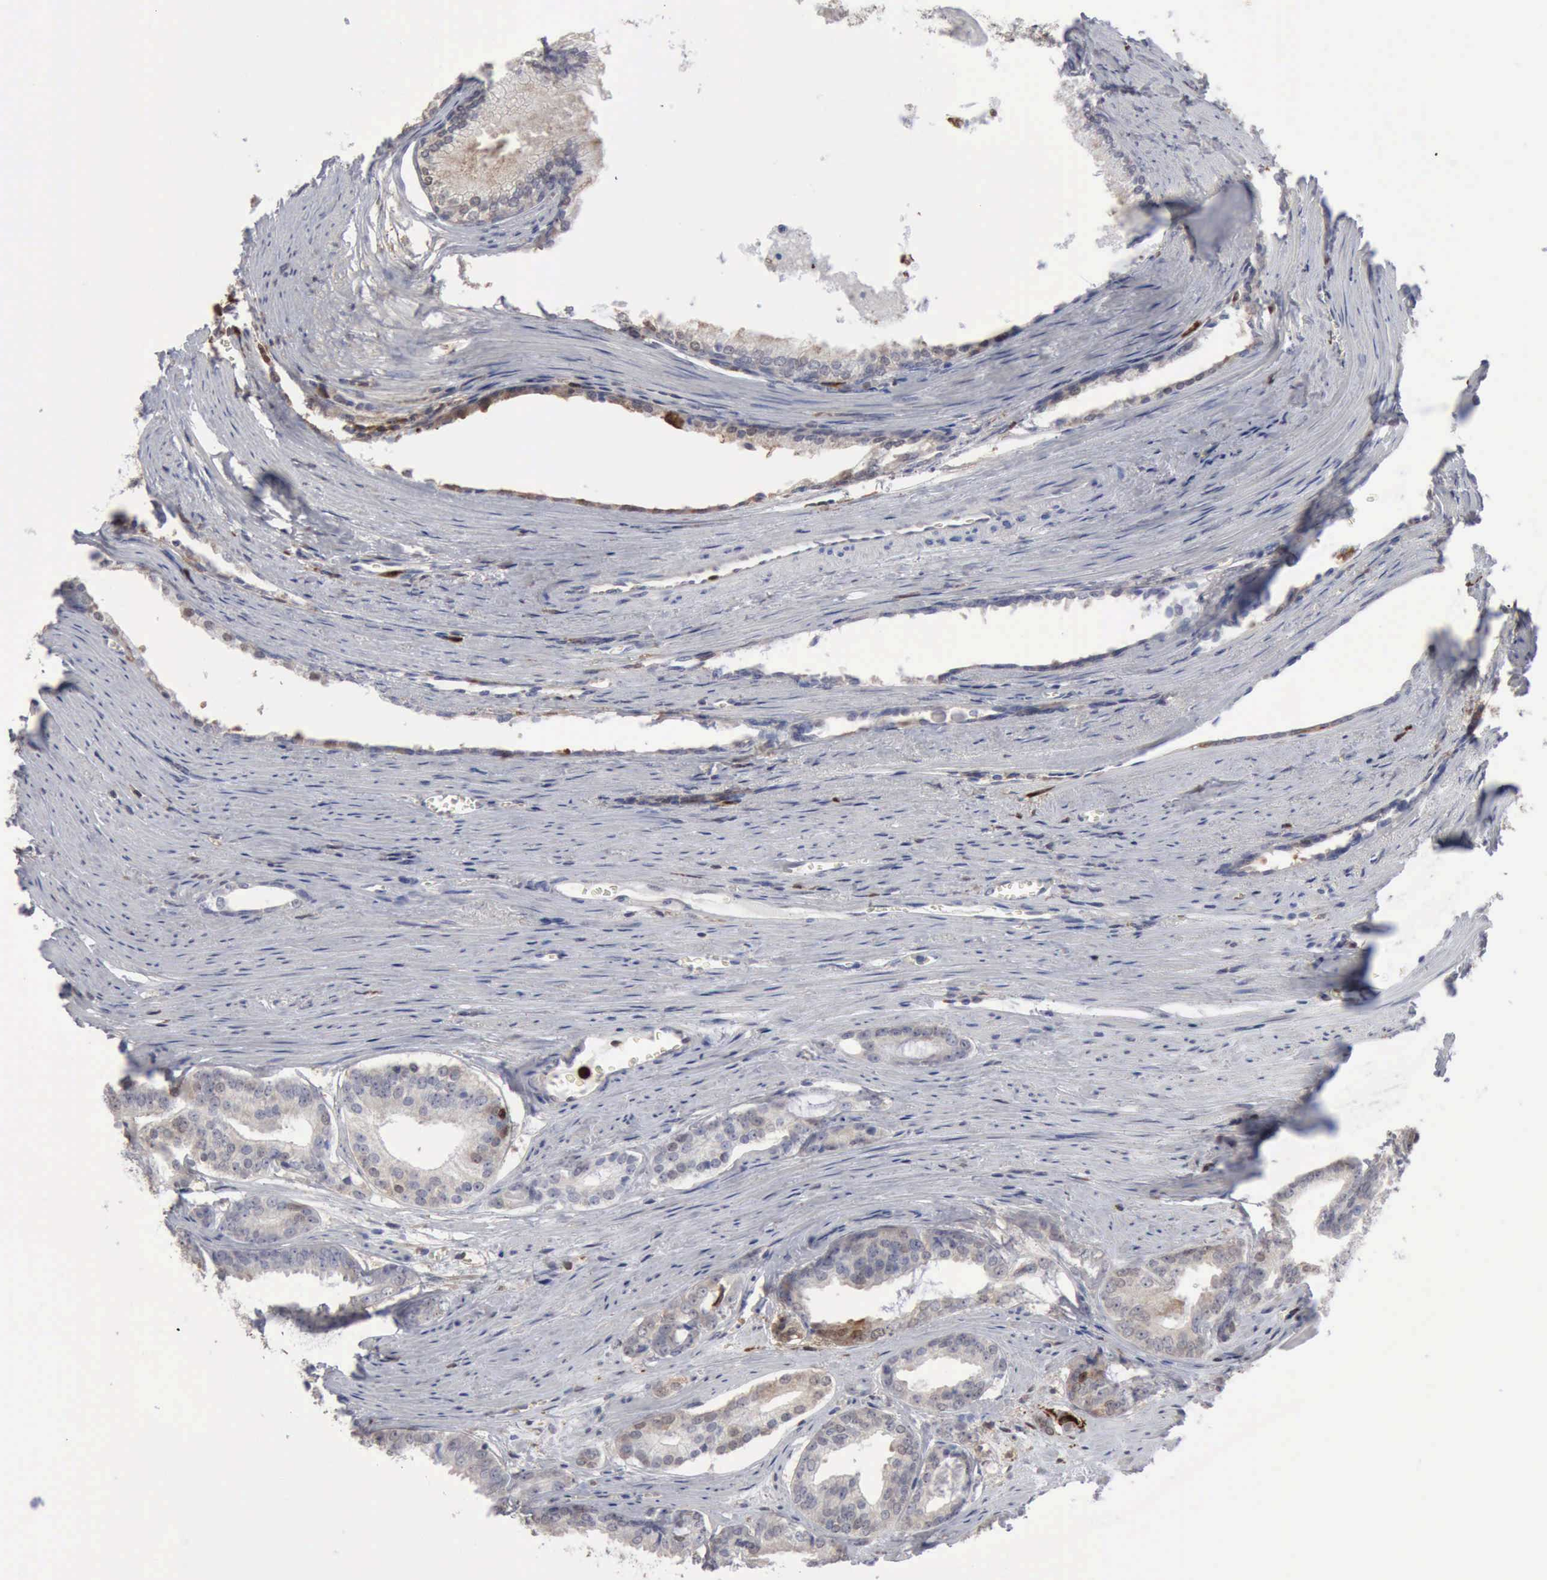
{"staining": {"intensity": "weak", "quantity": "<25%", "location": "cytoplasmic/membranous"}, "tissue": "prostate cancer", "cell_type": "Tumor cells", "image_type": "cancer", "snomed": [{"axis": "morphology", "description": "Adenocarcinoma, Medium grade"}, {"axis": "topography", "description": "Prostate"}], "caption": "The micrograph exhibits no staining of tumor cells in prostate cancer (medium-grade adenocarcinoma).", "gene": "STAT1", "patient": {"sex": "male", "age": 79}}